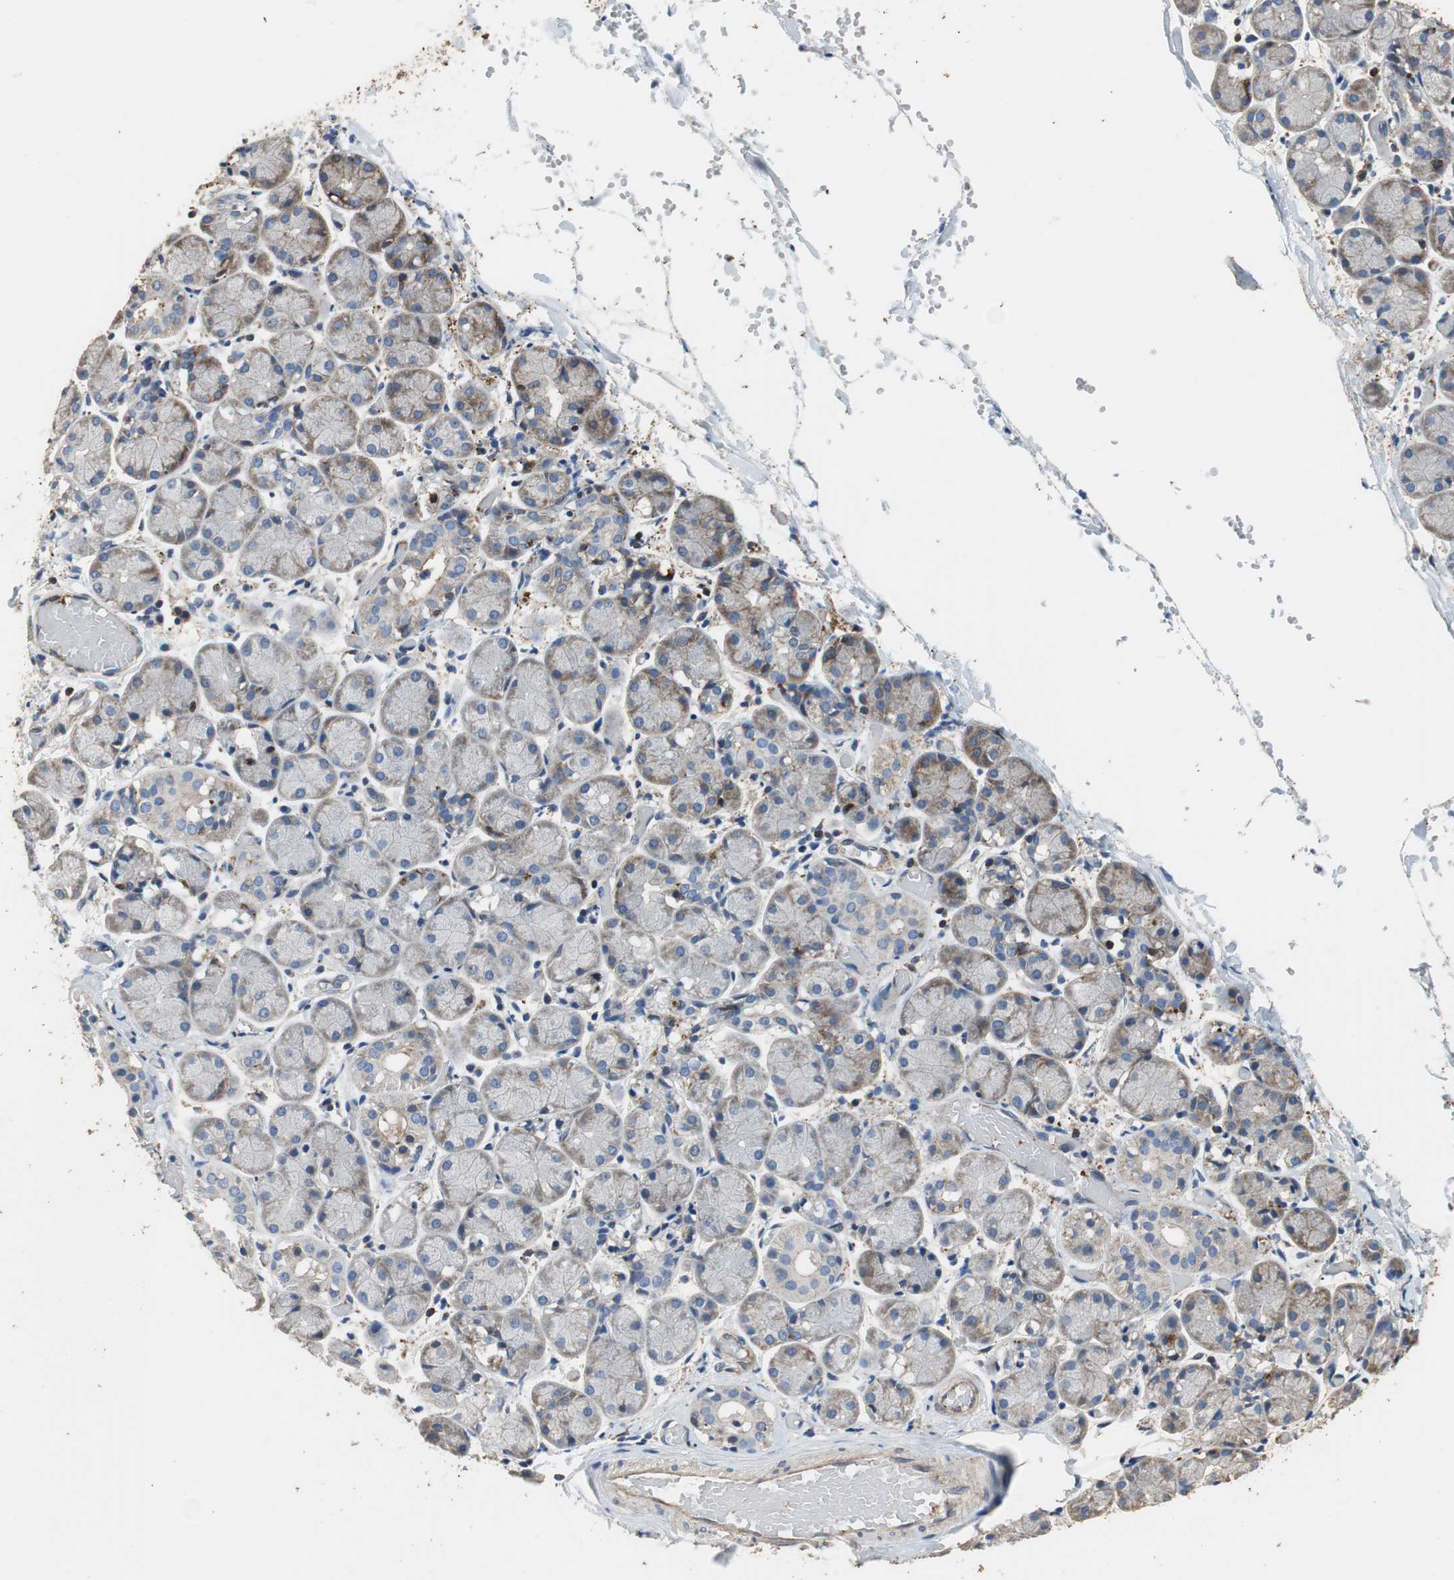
{"staining": {"intensity": "weak", "quantity": "25%-75%", "location": "cytoplasmic/membranous"}, "tissue": "salivary gland", "cell_type": "Glandular cells", "image_type": "normal", "snomed": [{"axis": "morphology", "description": "Normal tissue, NOS"}, {"axis": "topography", "description": "Salivary gland"}], "caption": "Brown immunohistochemical staining in unremarkable salivary gland displays weak cytoplasmic/membranous expression in about 25%-75% of glandular cells. (DAB = brown stain, brightfield microscopy at high magnification).", "gene": "PRKRA", "patient": {"sex": "female", "age": 24}}